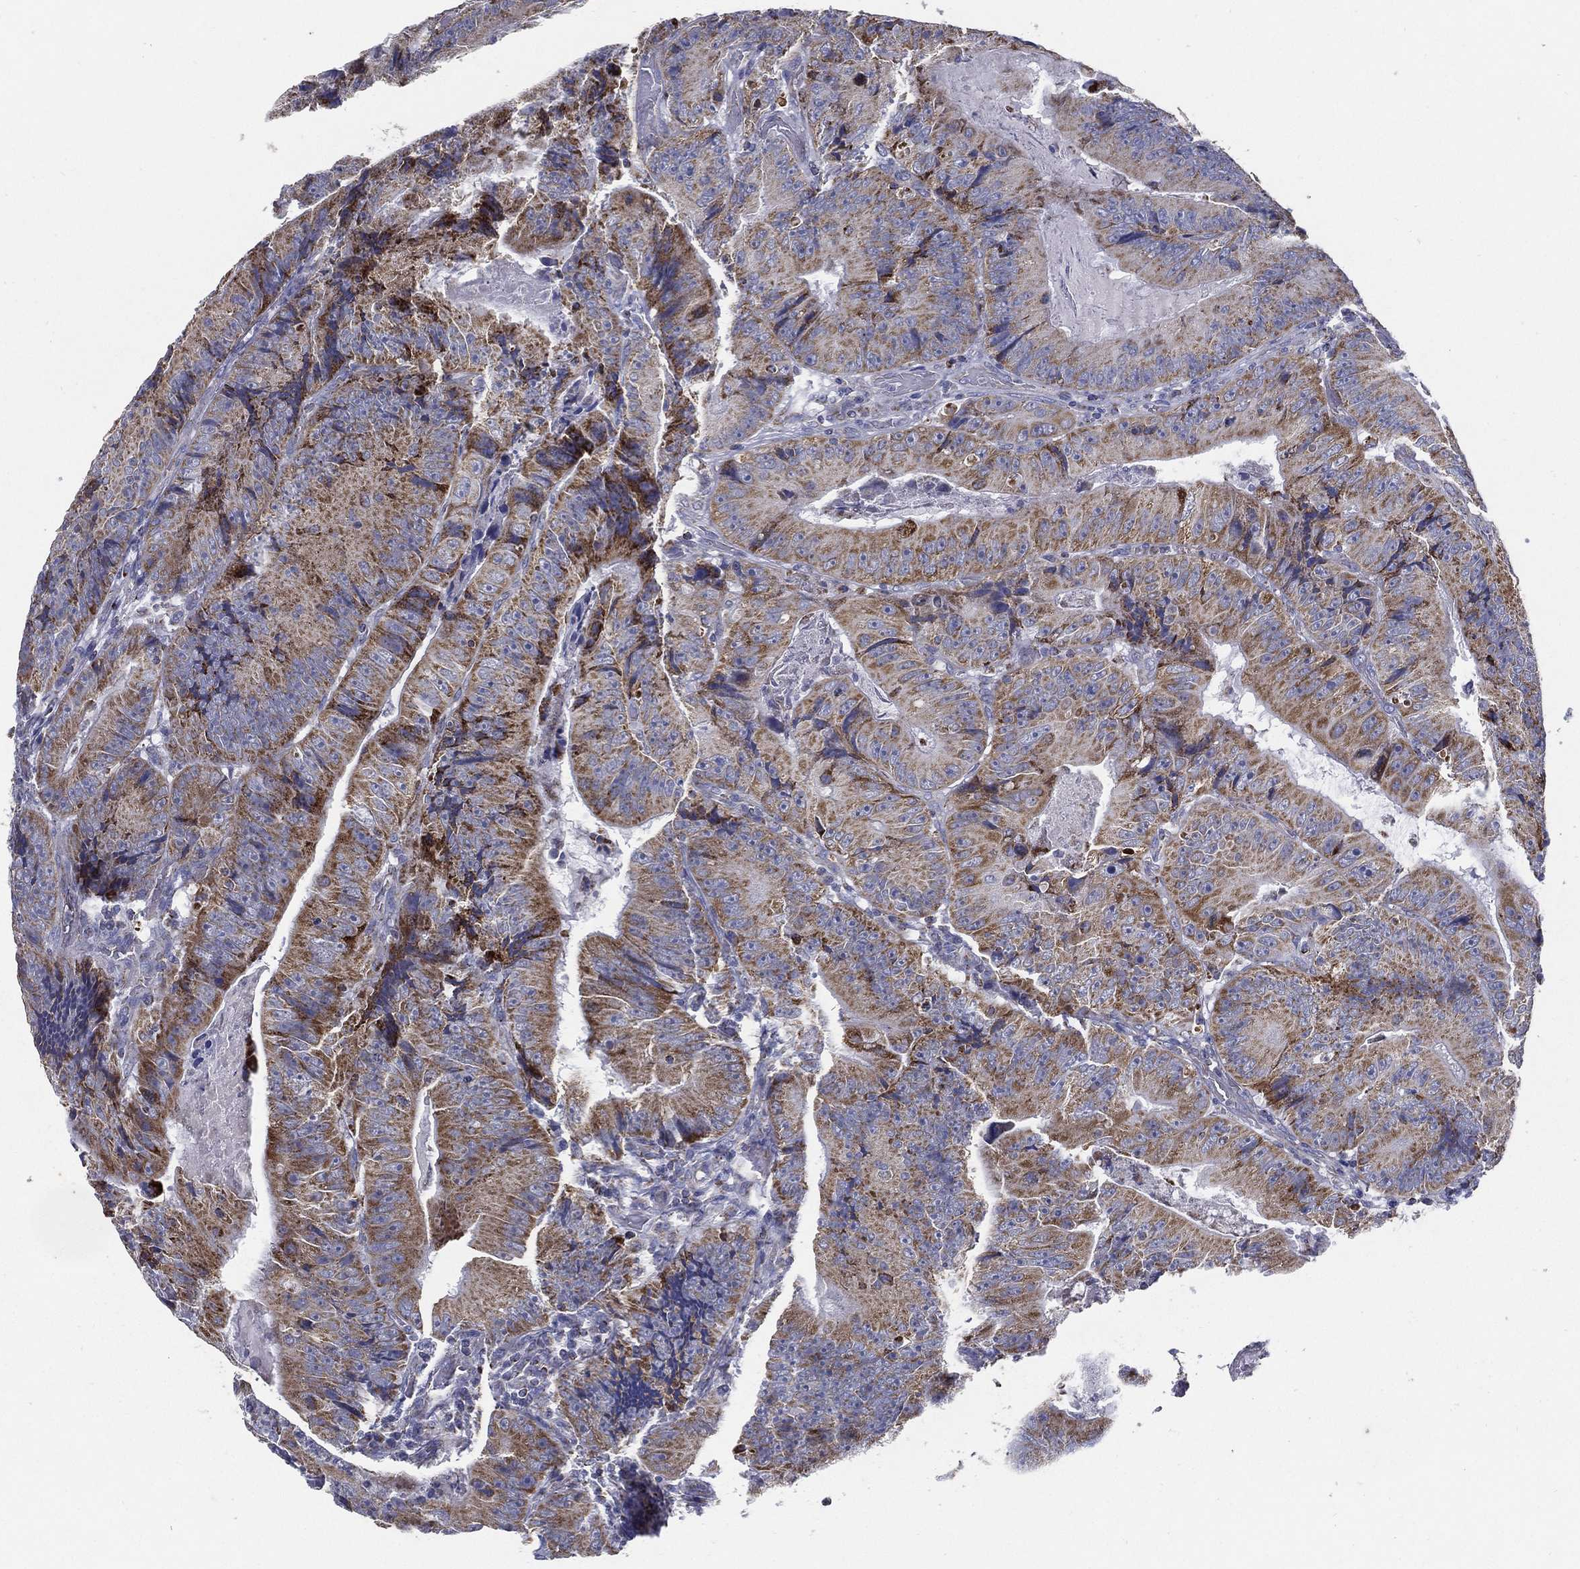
{"staining": {"intensity": "strong", "quantity": "25%-75%", "location": "cytoplasmic/membranous"}, "tissue": "colorectal cancer", "cell_type": "Tumor cells", "image_type": "cancer", "snomed": [{"axis": "morphology", "description": "Adenocarcinoma, NOS"}, {"axis": "topography", "description": "Colon"}], "caption": "Immunohistochemistry image of human adenocarcinoma (colorectal) stained for a protein (brown), which shows high levels of strong cytoplasmic/membranous positivity in about 25%-75% of tumor cells.", "gene": "SFXN1", "patient": {"sex": "female", "age": 86}}